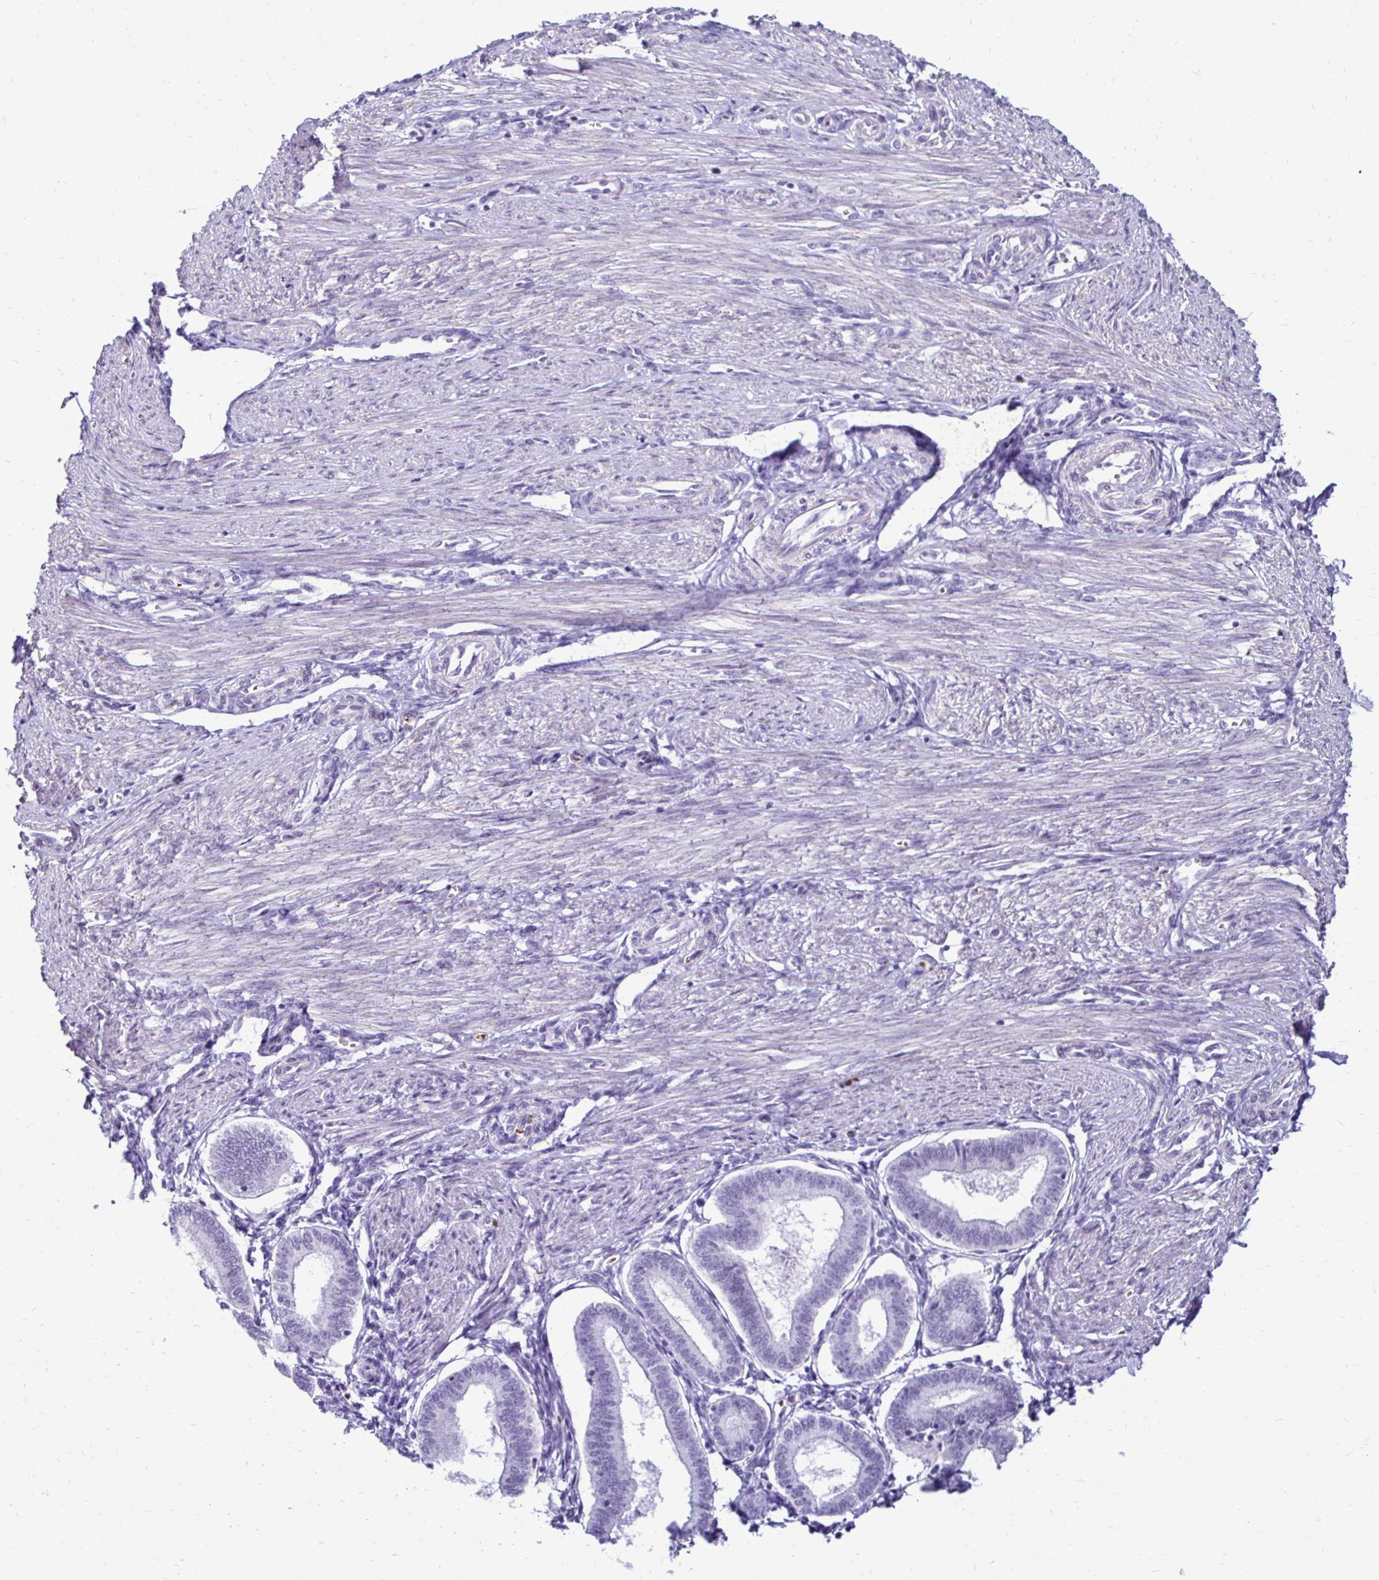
{"staining": {"intensity": "negative", "quantity": "none", "location": "none"}, "tissue": "endometrium", "cell_type": "Cells in endometrial stroma", "image_type": "normal", "snomed": [{"axis": "morphology", "description": "Normal tissue, NOS"}, {"axis": "topography", "description": "Endometrium"}], "caption": "This is an IHC photomicrograph of unremarkable endometrium. There is no expression in cells in endometrial stroma.", "gene": "RHBDL3", "patient": {"sex": "female", "age": 24}}